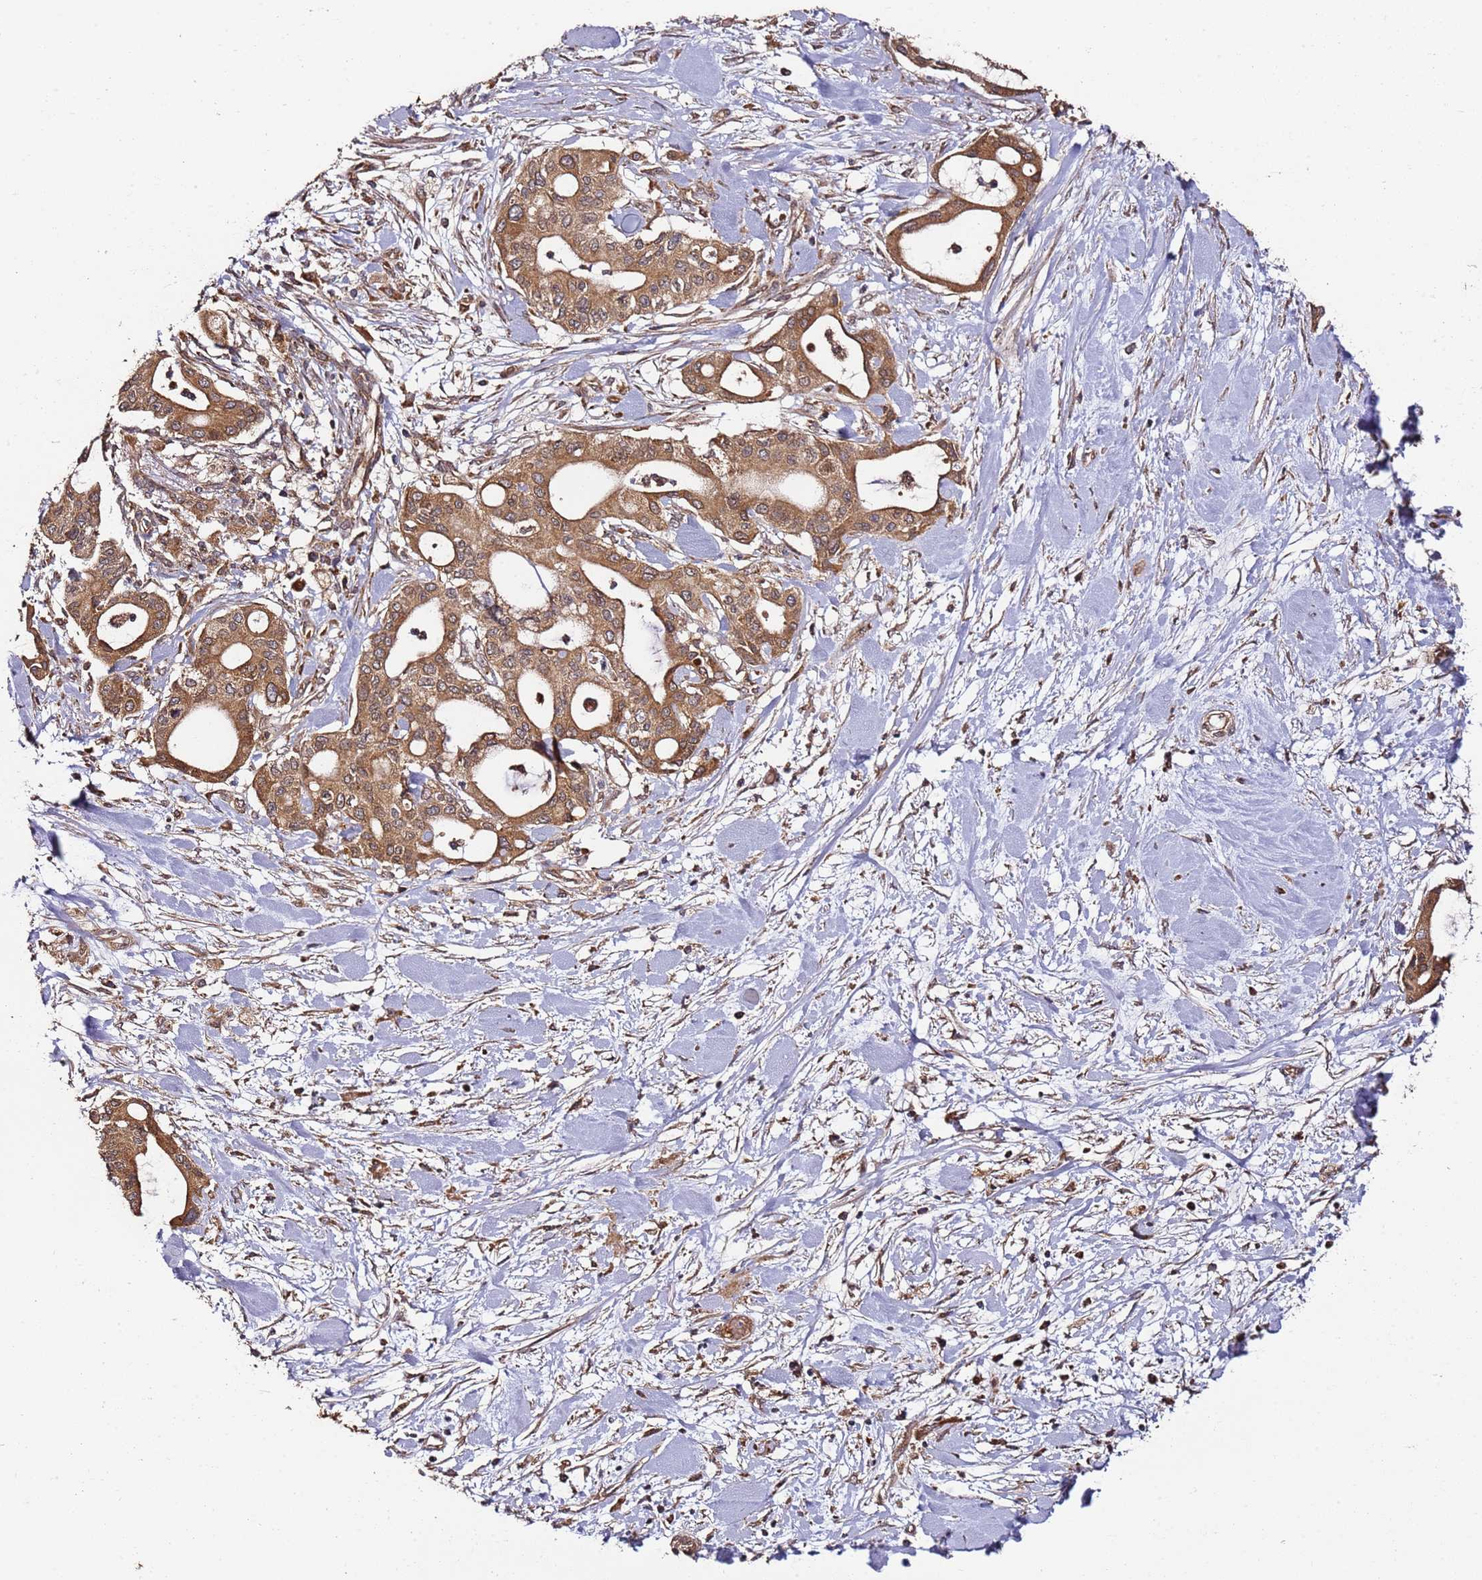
{"staining": {"intensity": "strong", "quantity": ">75%", "location": "cytoplasmic/membranous"}, "tissue": "pancreatic cancer", "cell_type": "Tumor cells", "image_type": "cancer", "snomed": [{"axis": "morphology", "description": "Adenocarcinoma, NOS"}, {"axis": "topography", "description": "Pancreas"}], "caption": "Protein expression analysis of pancreatic cancer (adenocarcinoma) exhibits strong cytoplasmic/membranous staining in about >75% of tumor cells.", "gene": "TM2D2", "patient": {"sex": "male", "age": 46}}